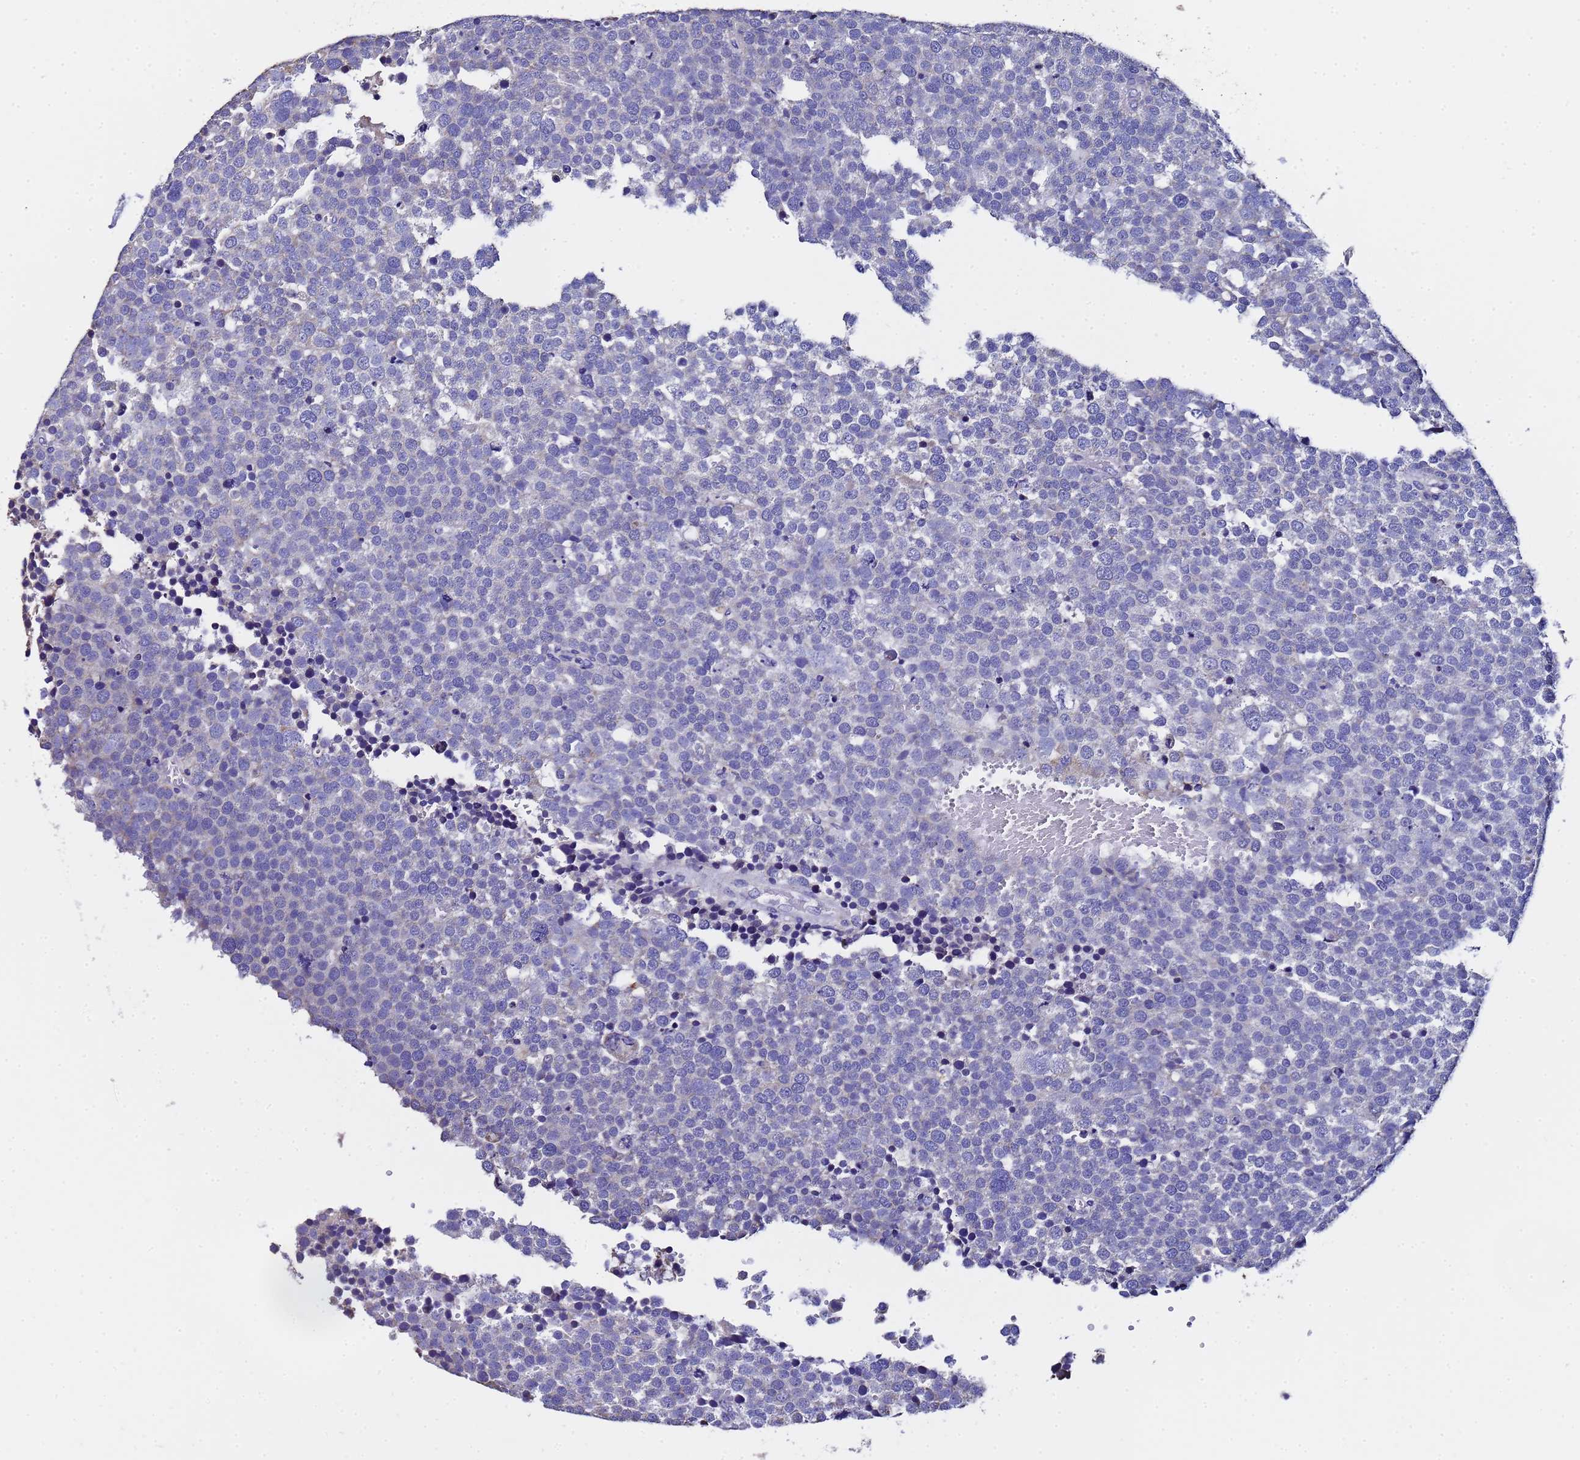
{"staining": {"intensity": "negative", "quantity": "none", "location": "none"}, "tissue": "testis cancer", "cell_type": "Tumor cells", "image_type": "cancer", "snomed": [{"axis": "morphology", "description": "Seminoma, NOS"}, {"axis": "topography", "description": "Testis"}], "caption": "Protein analysis of testis seminoma demonstrates no significant positivity in tumor cells.", "gene": "MRPS12", "patient": {"sex": "male", "age": 71}}